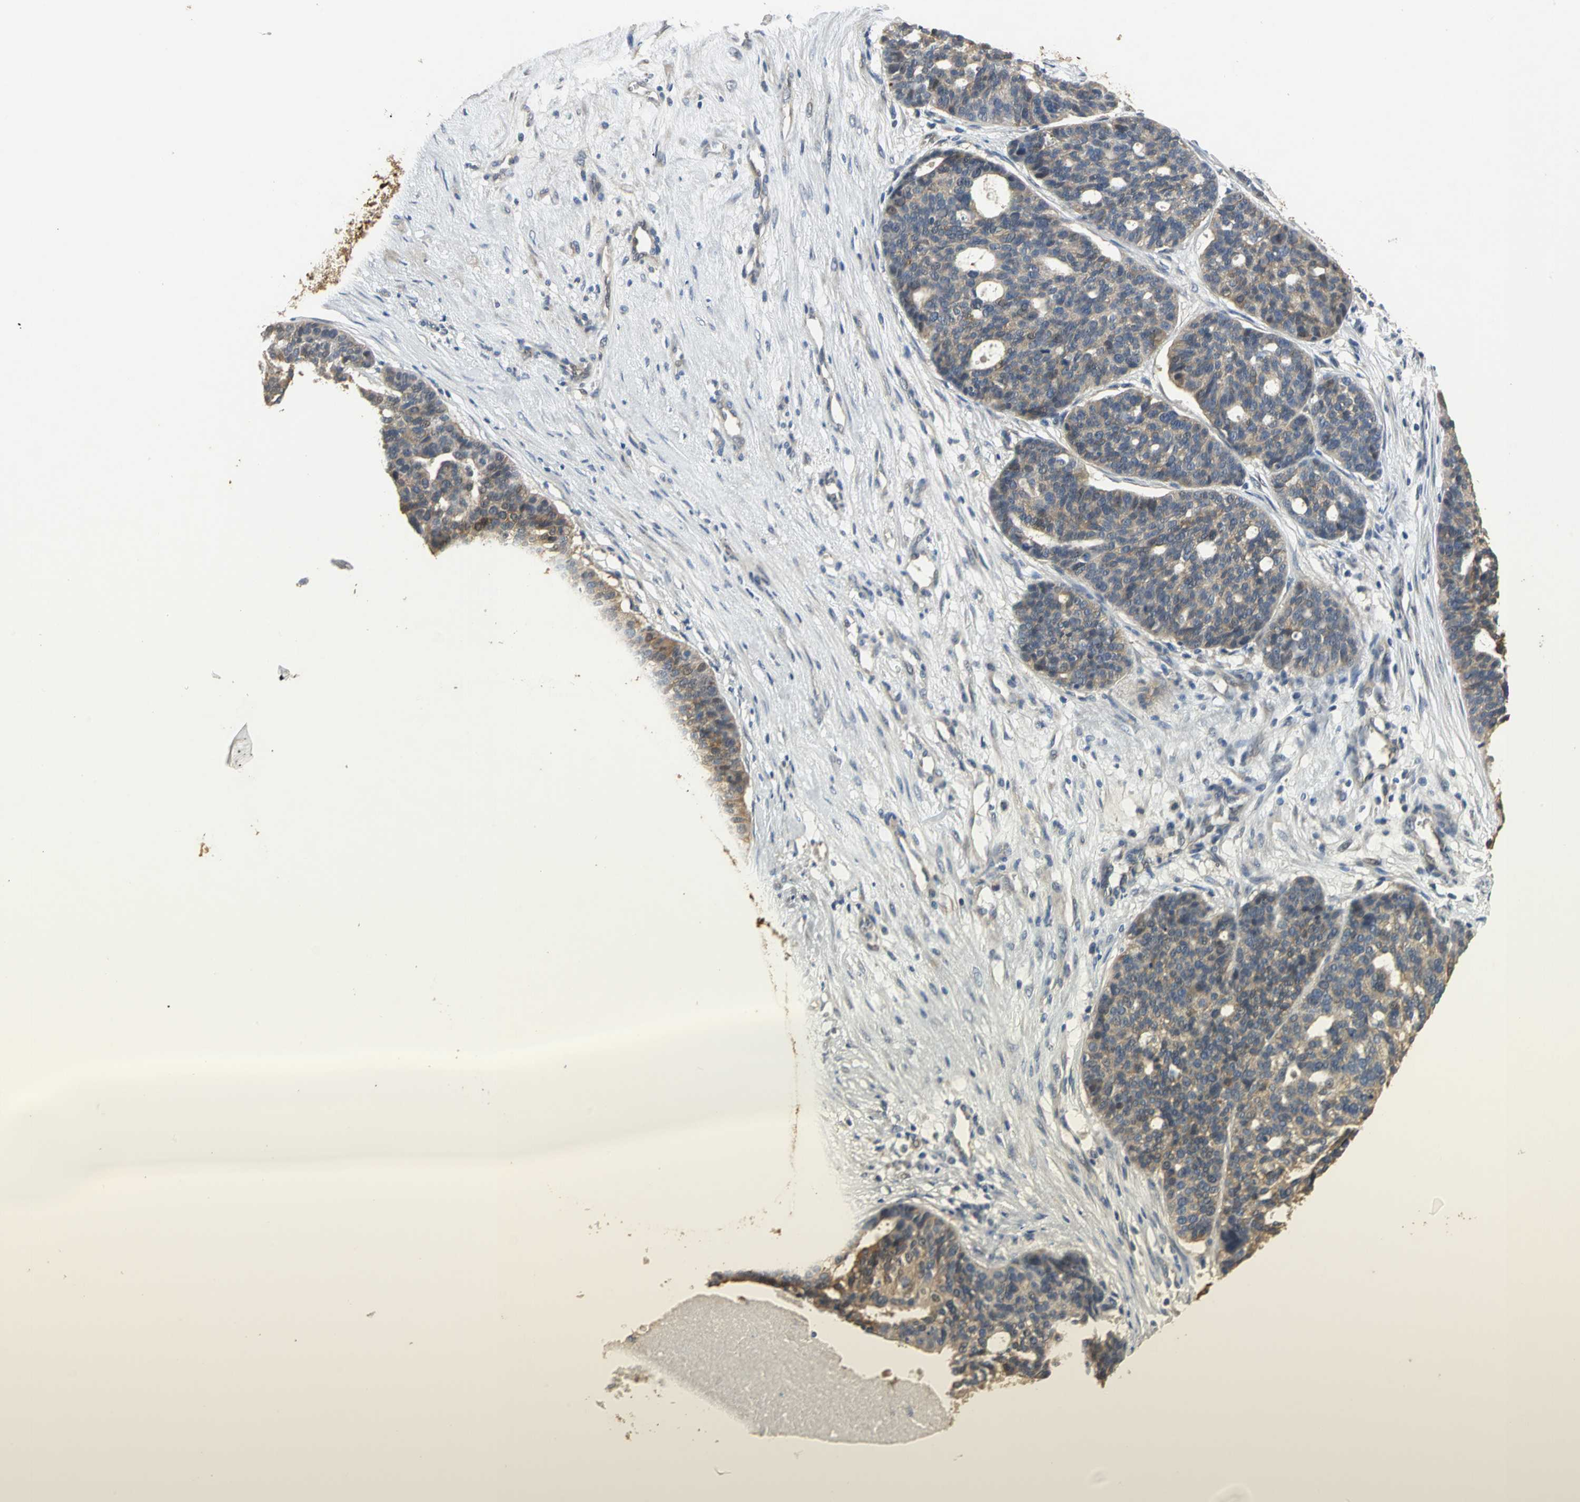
{"staining": {"intensity": "weak", "quantity": "<25%", "location": "cytoplasmic/membranous"}, "tissue": "ovarian cancer", "cell_type": "Tumor cells", "image_type": "cancer", "snomed": [{"axis": "morphology", "description": "Cystadenocarcinoma, serous, NOS"}, {"axis": "topography", "description": "Ovary"}], "caption": "The immunohistochemistry (IHC) image has no significant expression in tumor cells of ovarian serous cystadenocarcinoma tissue.", "gene": "IL17RB", "patient": {"sex": "female", "age": 59}}